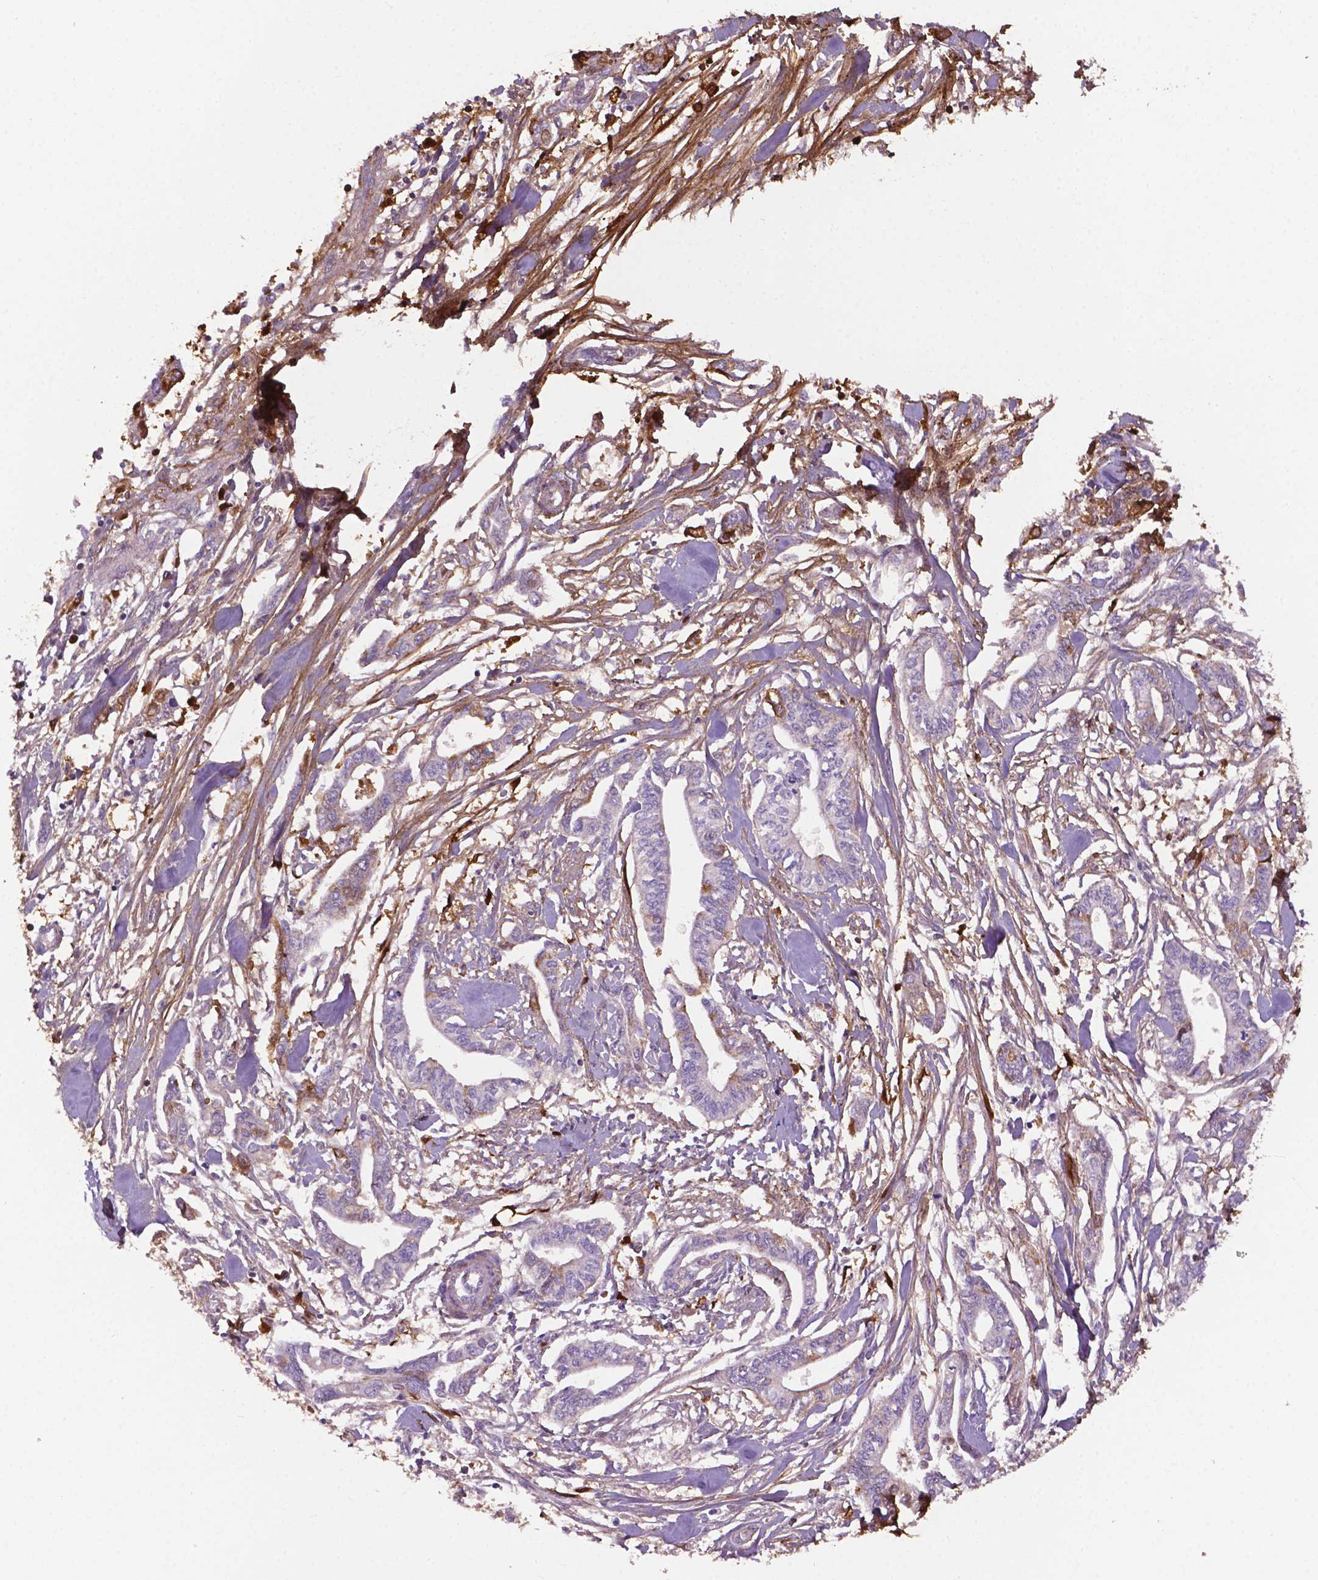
{"staining": {"intensity": "moderate", "quantity": "<25%", "location": "cytoplasmic/membranous"}, "tissue": "pancreatic cancer", "cell_type": "Tumor cells", "image_type": "cancer", "snomed": [{"axis": "morphology", "description": "Adenocarcinoma, NOS"}, {"axis": "topography", "description": "Pancreas"}], "caption": "The immunohistochemical stain labels moderate cytoplasmic/membranous expression in tumor cells of pancreatic cancer tissue.", "gene": "FBLN1", "patient": {"sex": "male", "age": 60}}